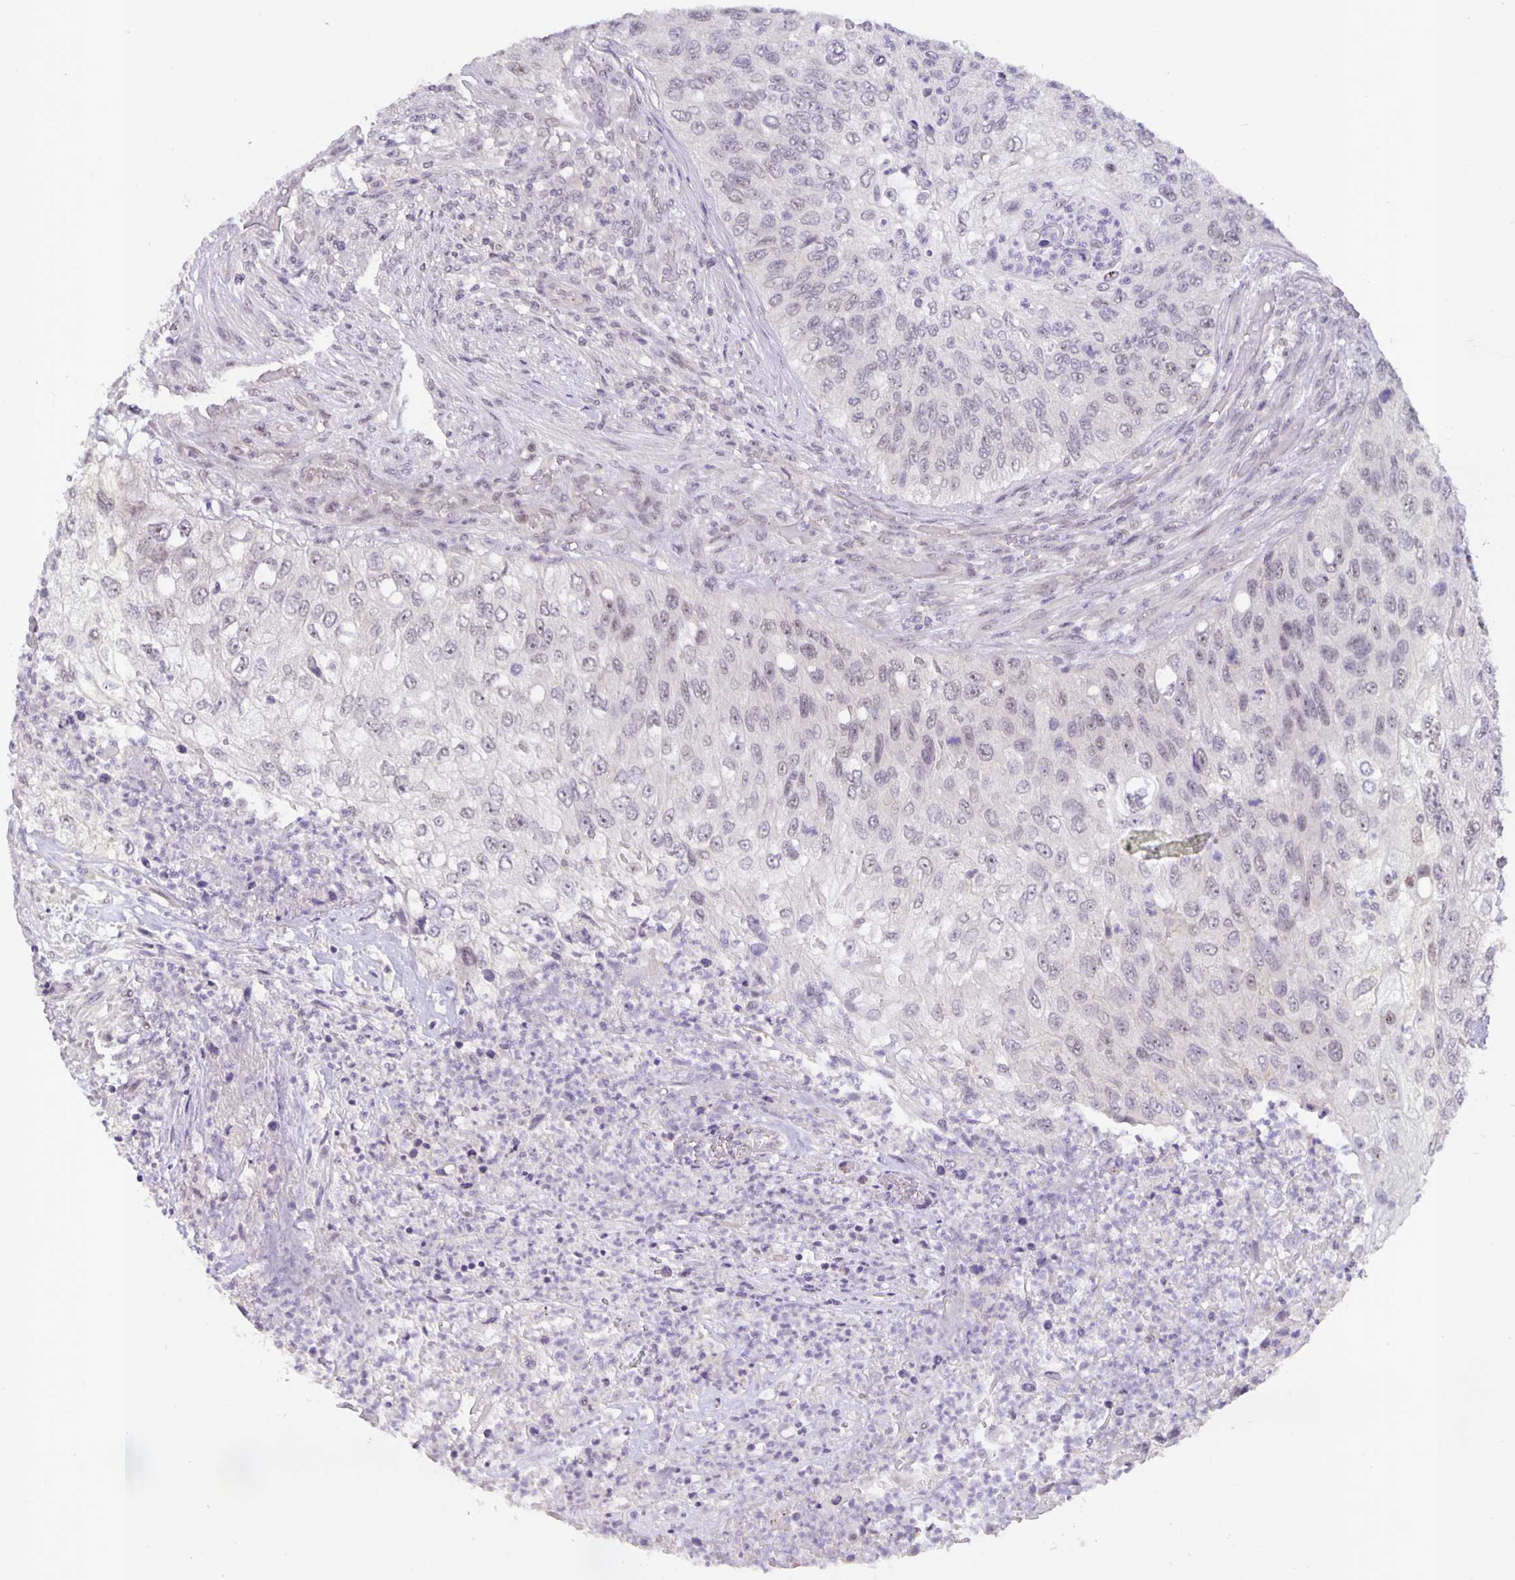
{"staining": {"intensity": "negative", "quantity": "none", "location": "none"}, "tissue": "urothelial cancer", "cell_type": "Tumor cells", "image_type": "cancer", "snomed": [{"axis": "morphology", "description": "Urothelial carcinoma, High grade"}, {"axis": "topography", "description": "Urinary bladder"}], "caption": "The IHC micrograph has no significant staining in tumor cells of urothelial cancer tissue. The staining was performed using DAB (3,3'-diaminobenzidine) to visualize the protein expression in brown, while the nuclei were stained in blue with hematoxylin (Magnification: 20x).", "gene": "ARVCF", "patient": {"sex": "female", "age": 60}}